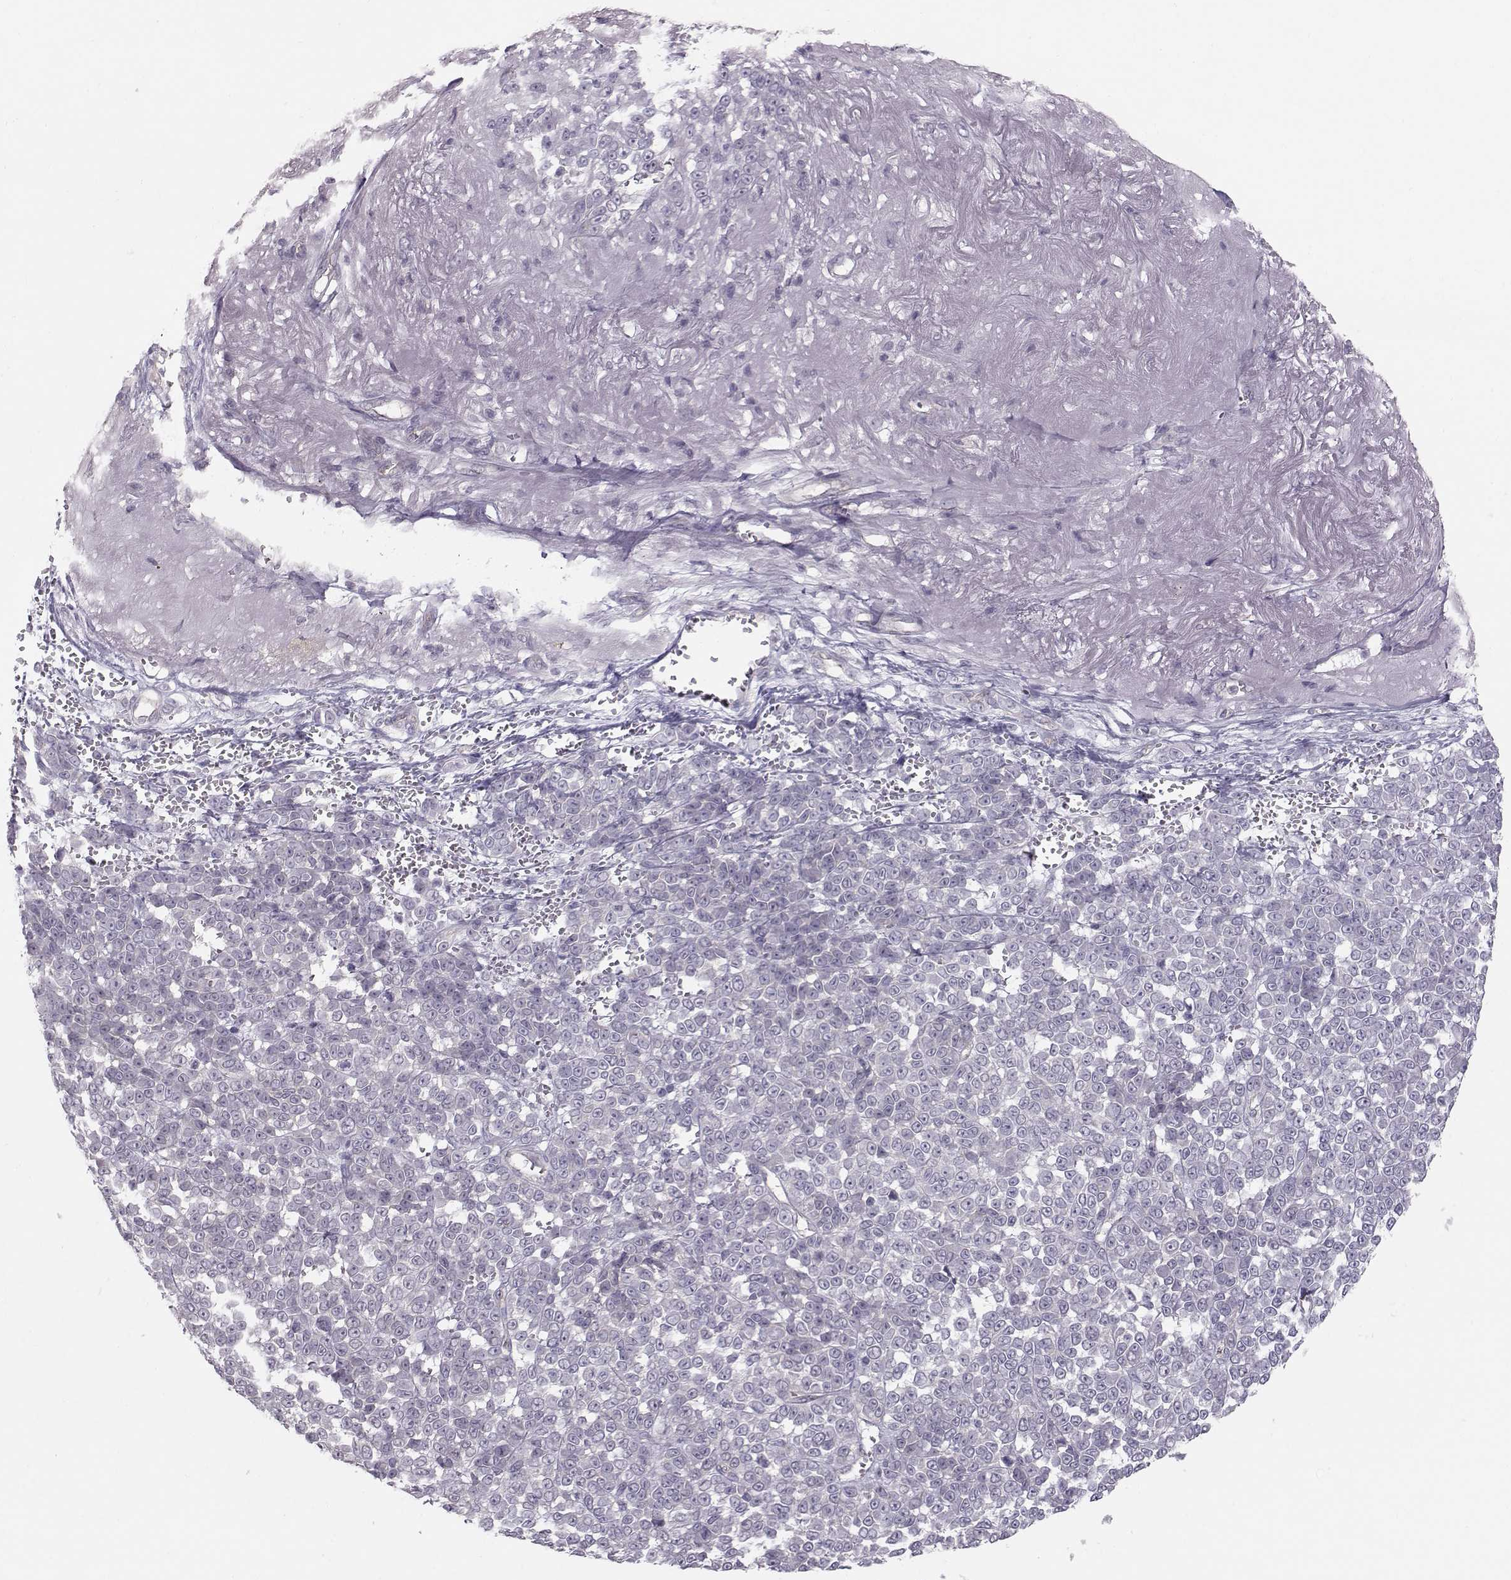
{"staining": {"intensity": "negative", "quantity": "none", "location": "none"}, "tissue": "melanoma", "cell_type": "Tumor cells", "image_type": "cancer", "snomed": [{"axis": "morphology", "description": "Malignant melanoma, NOS"}, {"axis": "topography", "description": "Skin"}], "caption": "There is no significant staining in tumor cells of malignant melanoma.", "gene": "MAST1", "patient": {"sex": "female", "age": 95}}